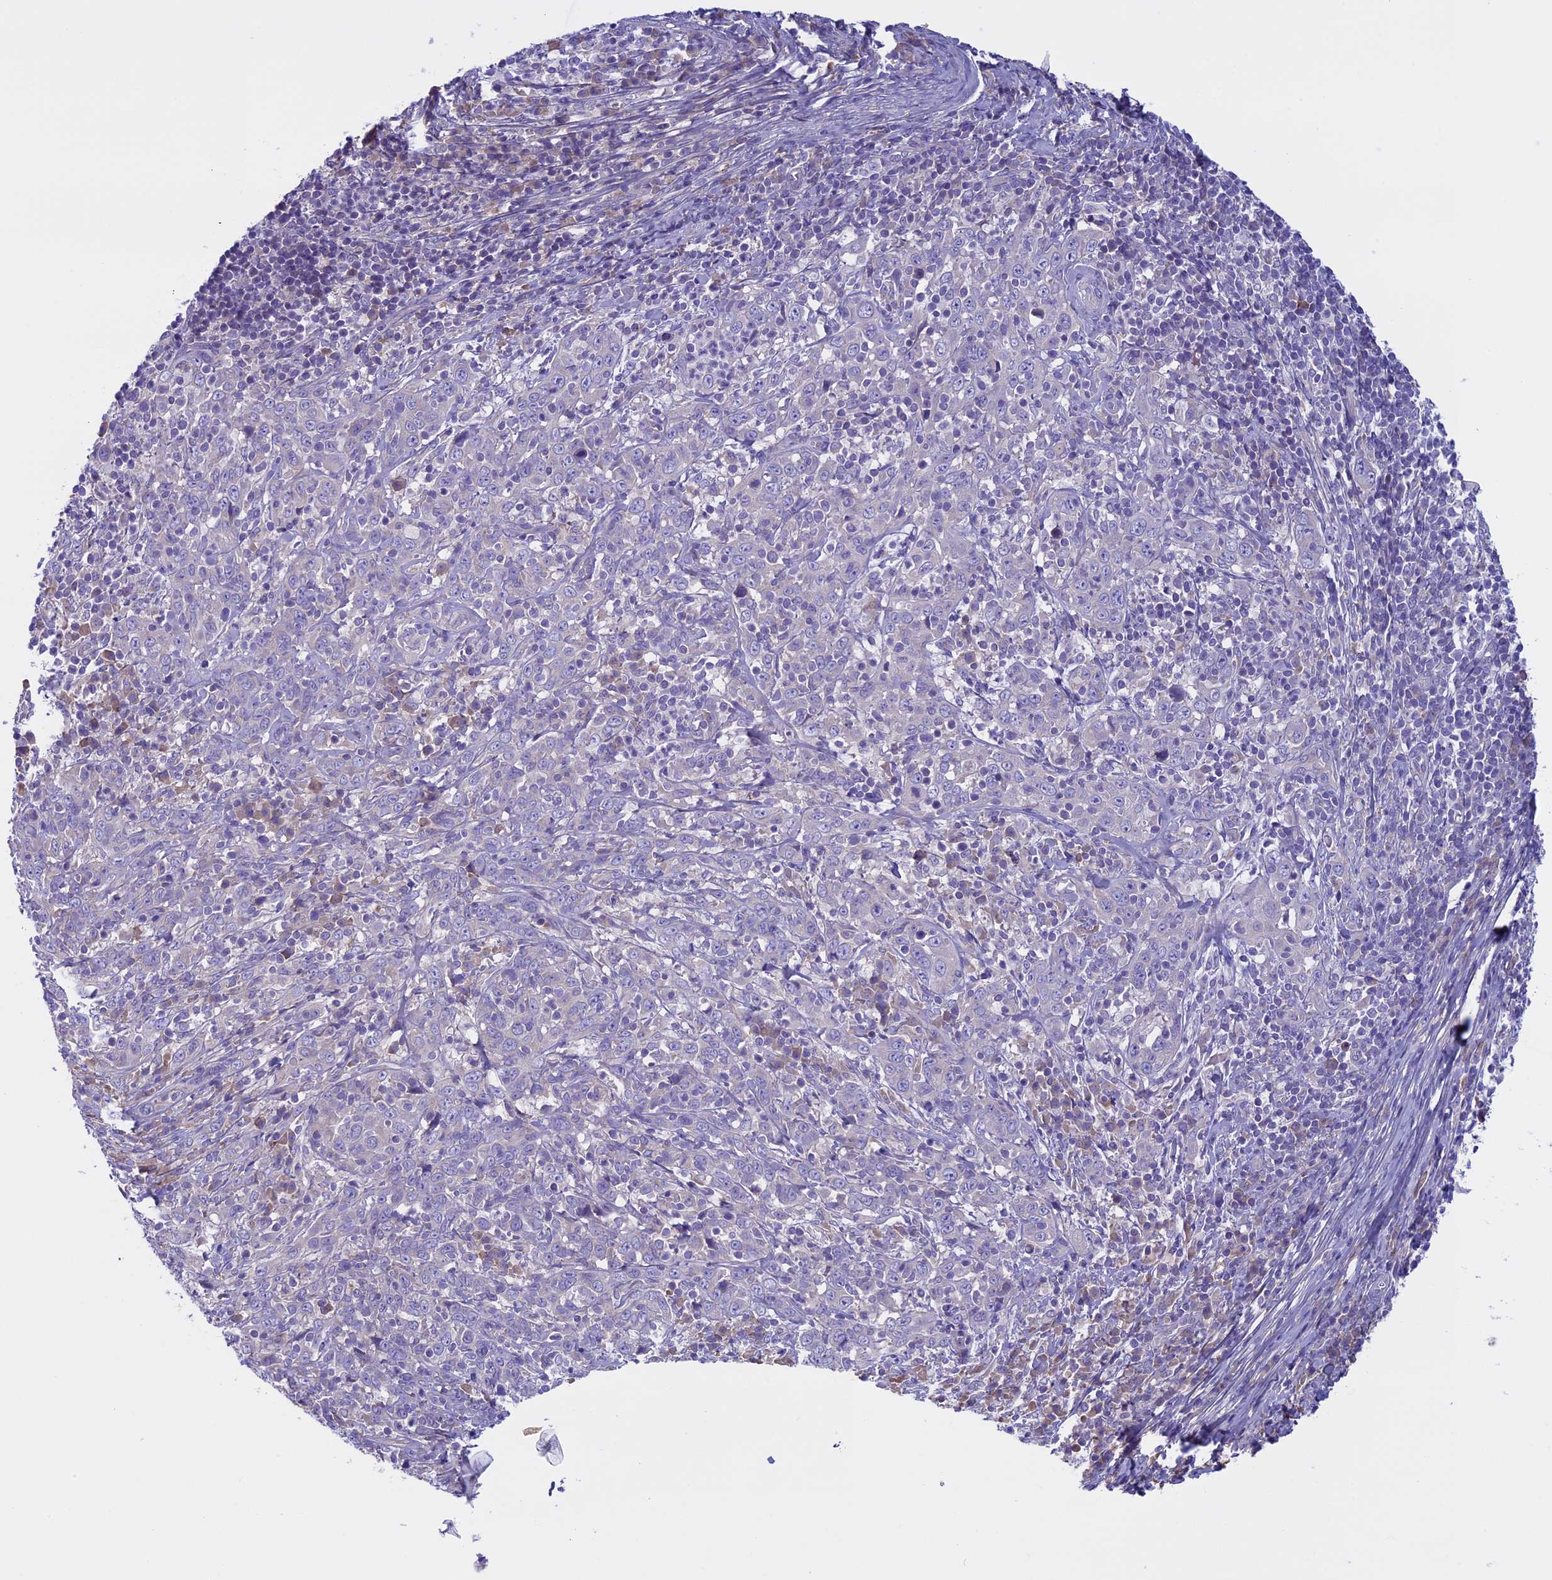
{"staining": {"intensity": "negative", "quantity": "none", "location": "none"}, "tissue": "cervical cancer", "cell_type": "Tumor cells", "image_type": "cancer", "snomed": [{"axis": "morphology", "description": "Squamous cell carcinoma, NOS"}, {"axis": "topography", "description": "Cervix"}], "caption": "This is a micrograph of IHC staining of cervical squamous cell carcinoma, which shows no positivity in tumor cells.", "gene": "DCTN5", "patient": {"sex": "female", "age": 46}}